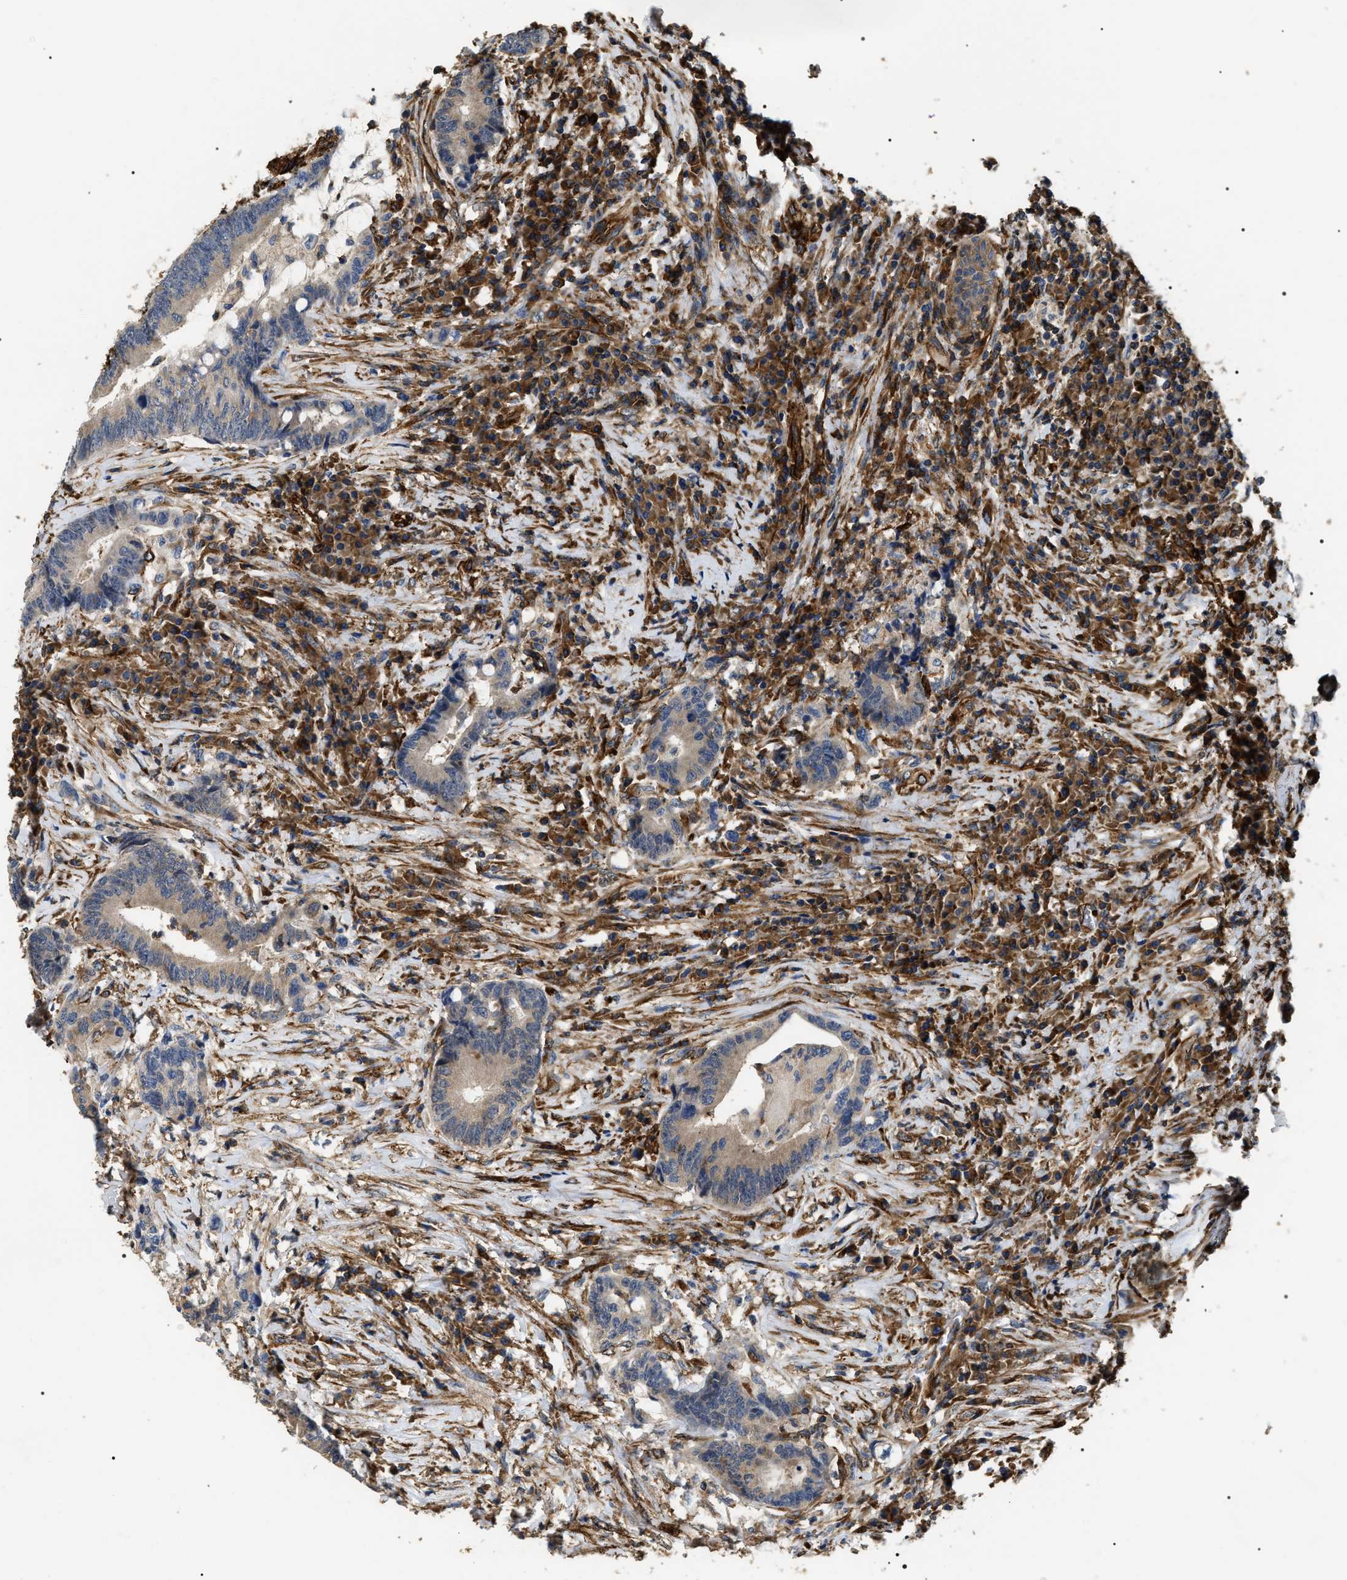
{"staining": {"intensity": "negative", "quantity": "none", "location": "none"}, "tissue": "colorectal cancer", "cell_type": "Tumor cells", "image_type": "cancer", "snomed": [{"axis": "morphology", "description": "Adenocarcinoma, NOS"}, {"axis": "topography", "description": "Rectum"}, {"axis": "topography", "description": "Anal"}], "caption": "A high-resolution micrograph shows immunohistochemistry staining of colorectal cancer (adenocarcinoma), which demonstrates no significant staining in tumor cells.", "gene": "ZC3HAV1L", "patient": {"sex": "female", "age": 89}}